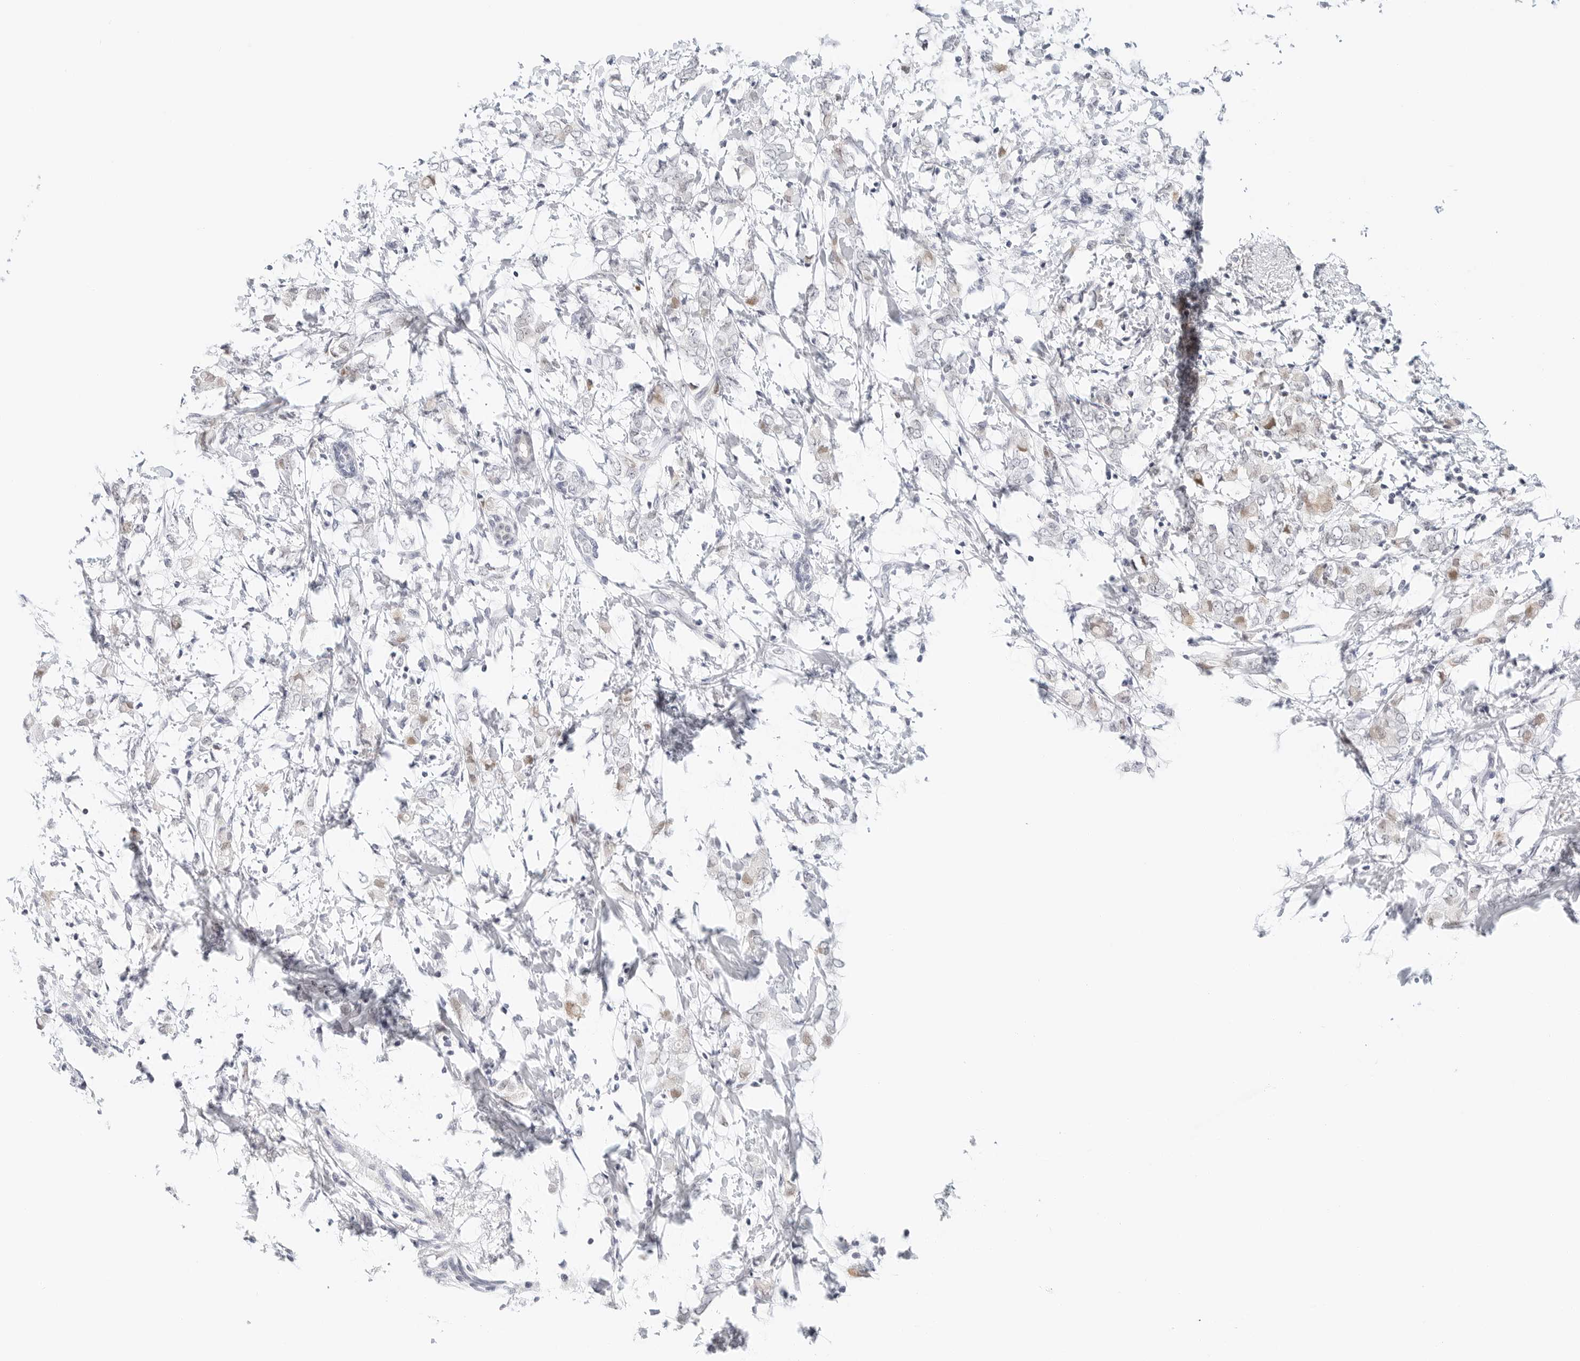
{"staining": {"intensity": "negative", "quantity": "none", "location": "none"}, "tissue": "breast cancer", "cell_type": "Tumor cells", "image_type": "cancer", "snomed": [{"axis": "morphology", "description": "Normal tissue, NOS"}, {"axis": "morphology", "description": "Lobular carcinoma"}, {"axis": "topography", "description": "Breast"}], "caption": "Human breast cancer stained for a protein using immunohistochemistry (IHC) shows no staining in tumor cells.", "gene": "TSEN2", "patient": {"sex": "female", "age": 47}}